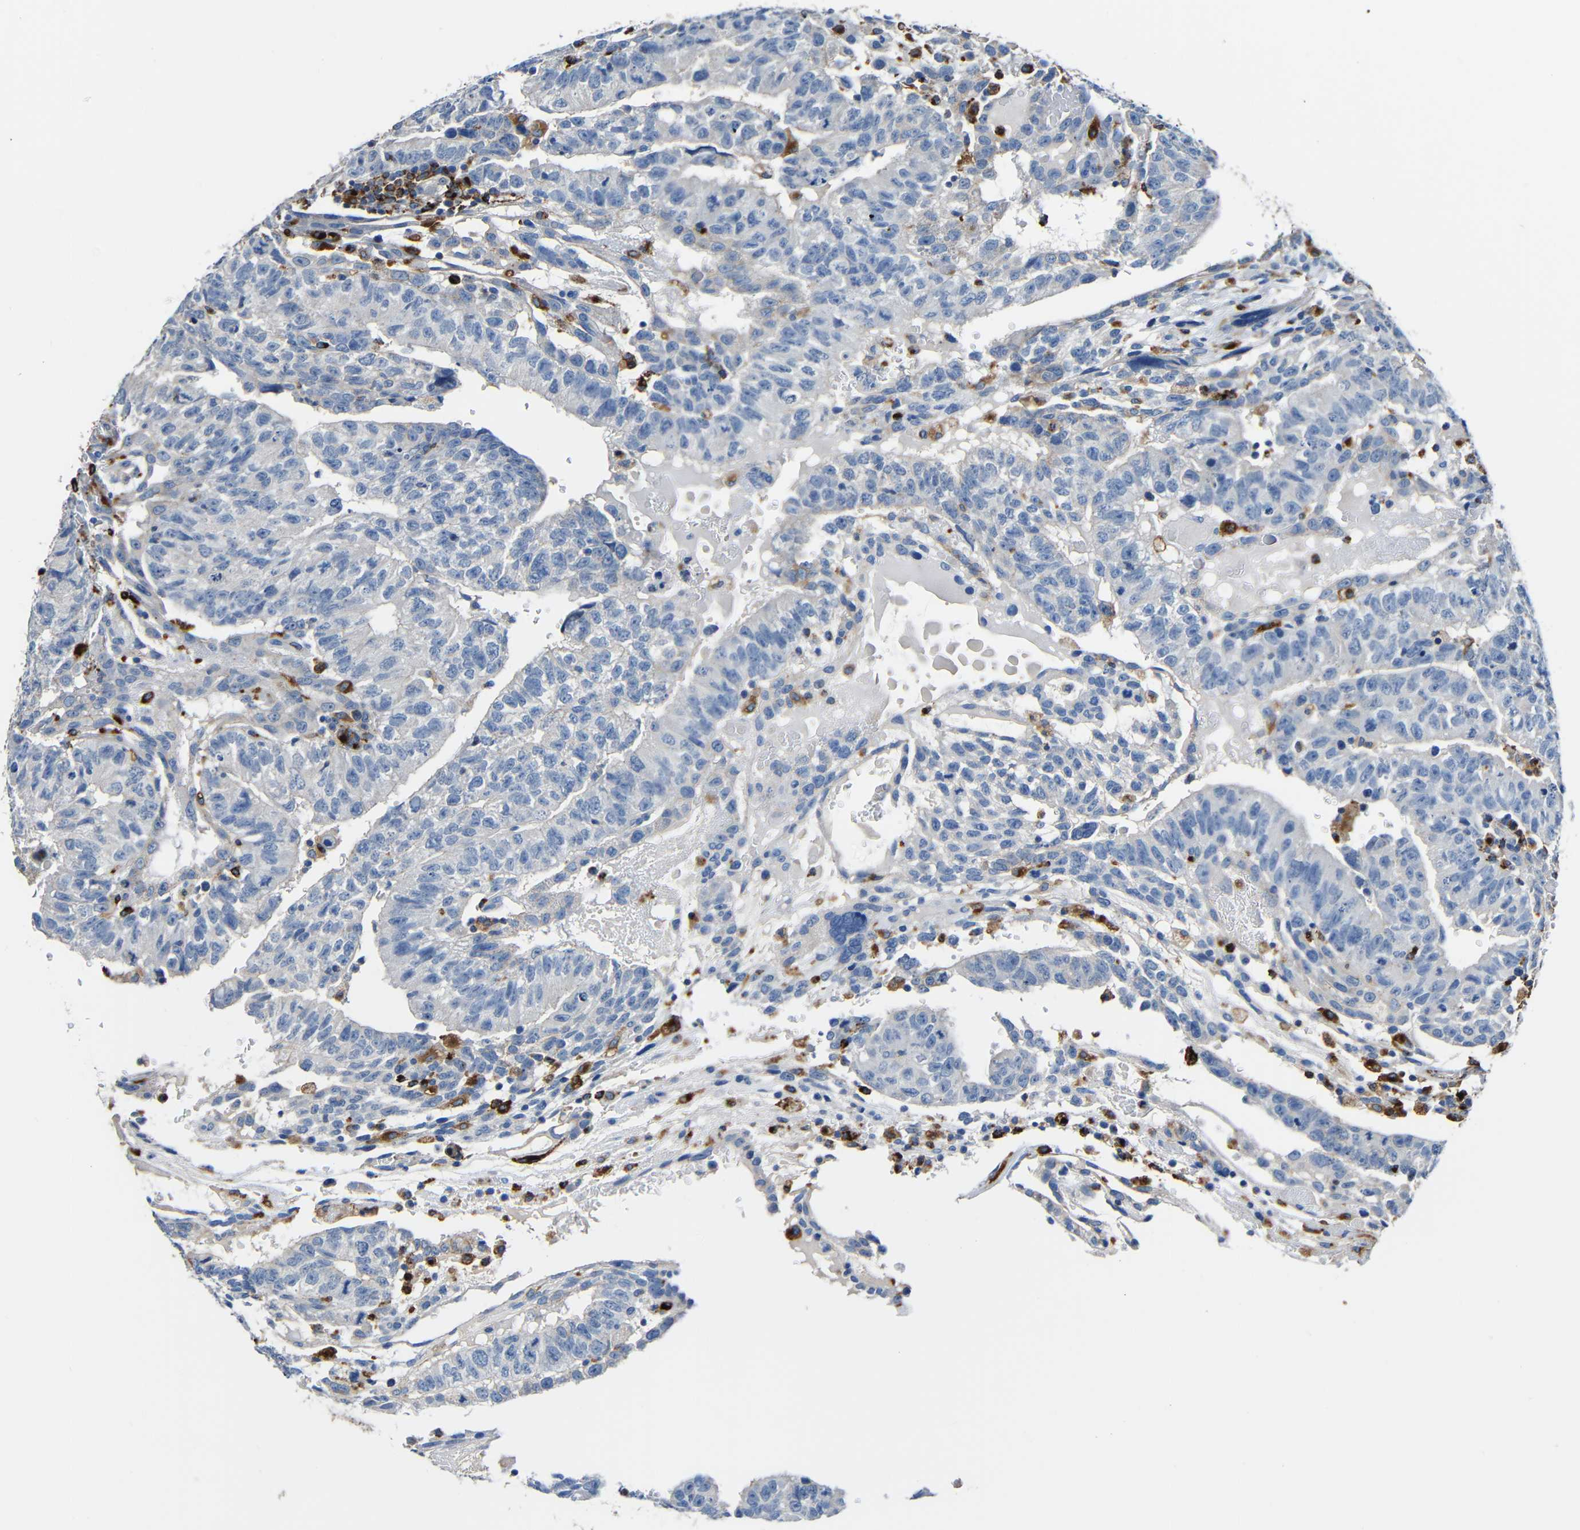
{"staining": {"intensity": "moderate", "quantity": "<25%", "location": "cytoplasmic/membranous"}, "tissue": "testis cancer", "cell_type": "Tumor cells", "image_type": "cancer", "snomed": [{"axis": "morphology", "description": "Seminoma, NOS"}, {"axis": "morphology", "description": "Carcinoma, Embryonal, NOS"}, {"axis": "topography", "description": "Testis"}], "caption": "IHC histopathology image of neoplastic tissue: testis cancer stained using immunohistochemistry (IHC) reveals low levels of moderate protein expression localized specifically in the cytoplasmic/membranous of tumor cells, appearing as a cytoplasmic/membranous brown color.", "gene": "HLA-DMA", "patient": {"sex": "male", "age": 52}}